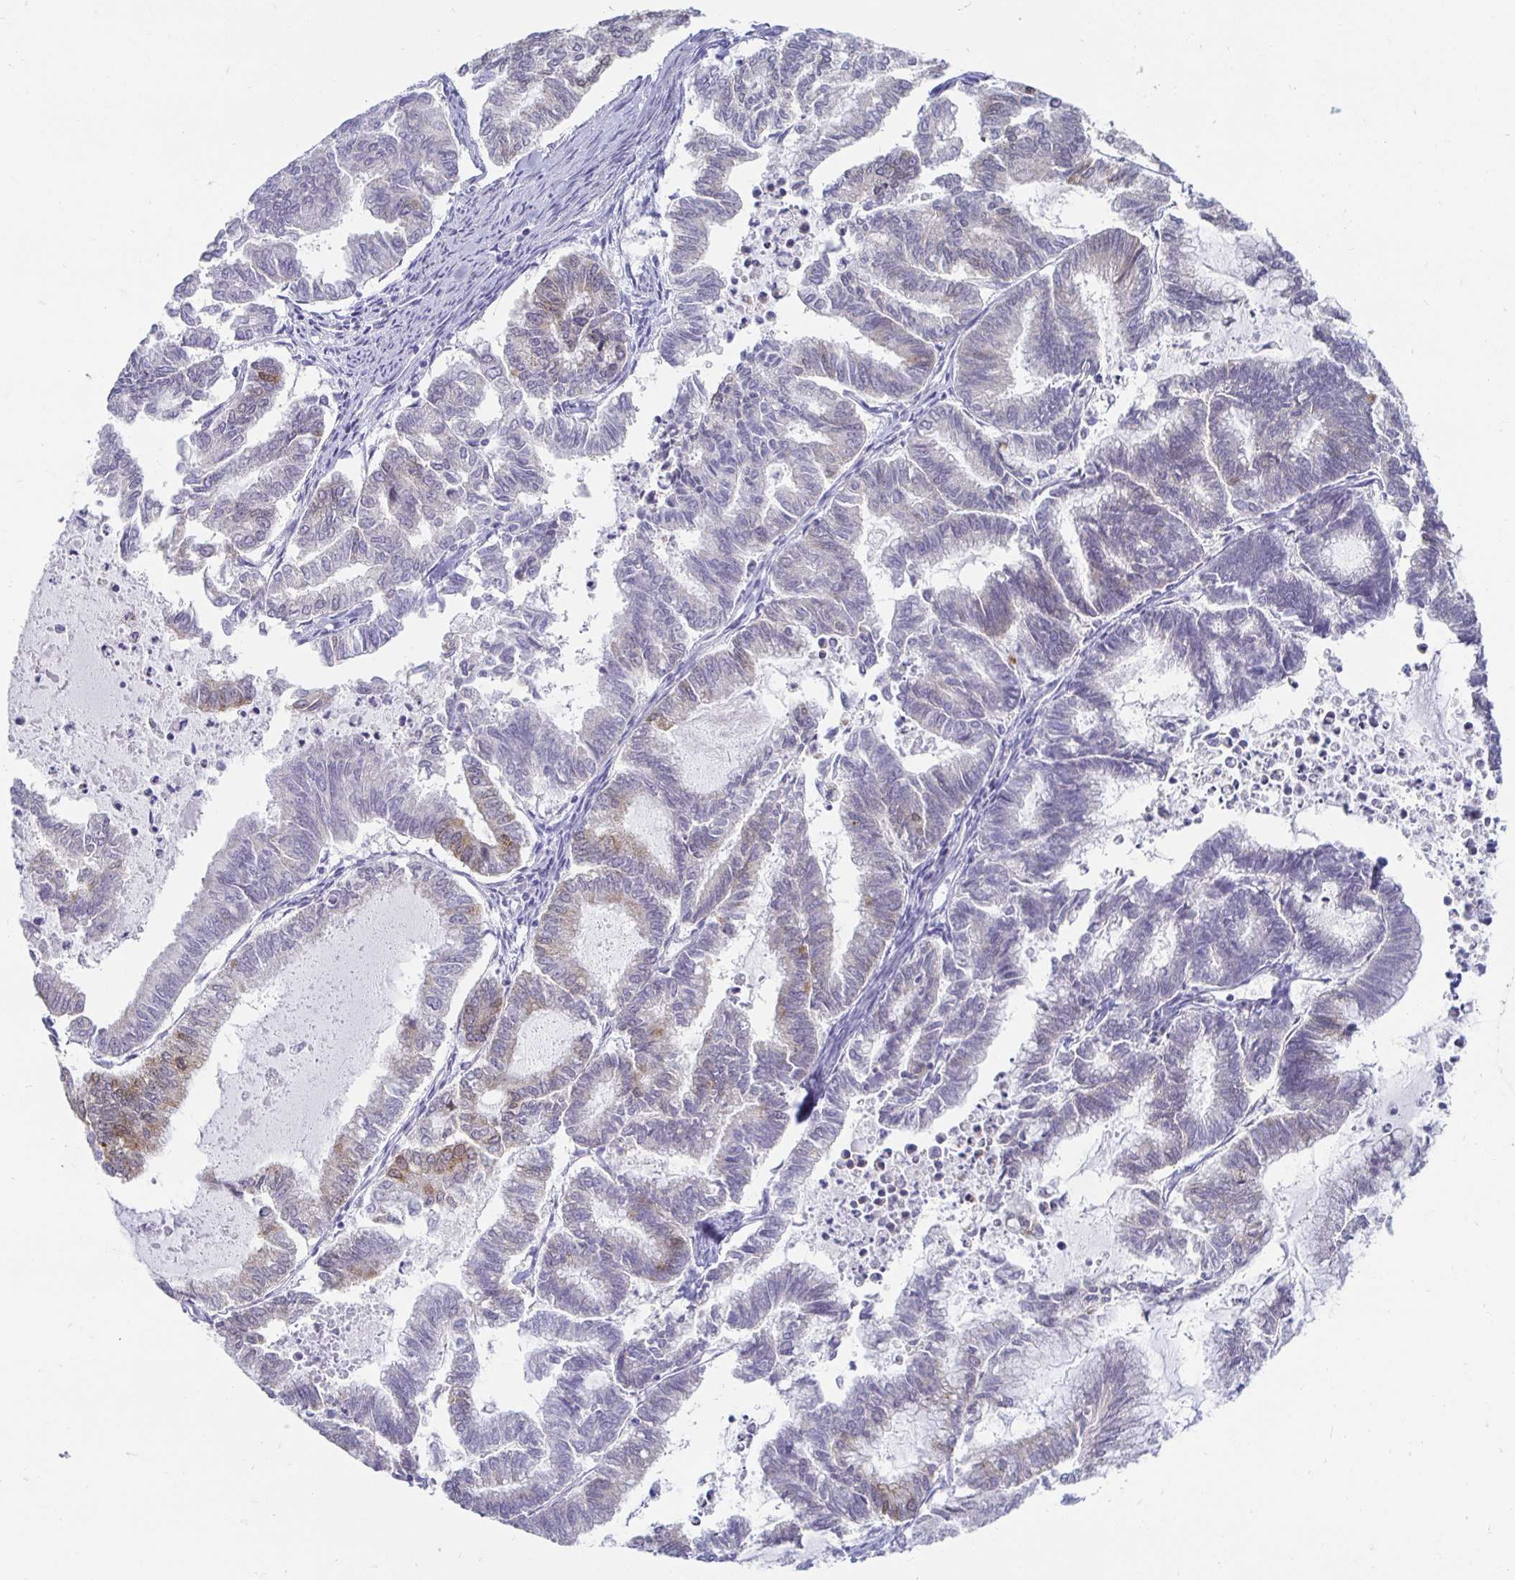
{"staining": {"intensity": "weak", "quantity": "<25%", "location": "cytoplasmic/membranous"}, "tissue": "endometrial cancer", "cell_type": "Tumor cells", "image_type": "cancer", "snomed": [{"axis": "morphology", "description": "Adenocarcinoma, NOS"}, {"axis": "topography", "description": "Endometrium"}], "caption": "This photomicrograph is of endometrial adenocarcinoma stained with IHC to label a protein in brown with the nuclei are counter-stained blue. There is no expression in tumor cells.", "gene": "PEG10", "patient": {"sex": "female", "age": 79}}